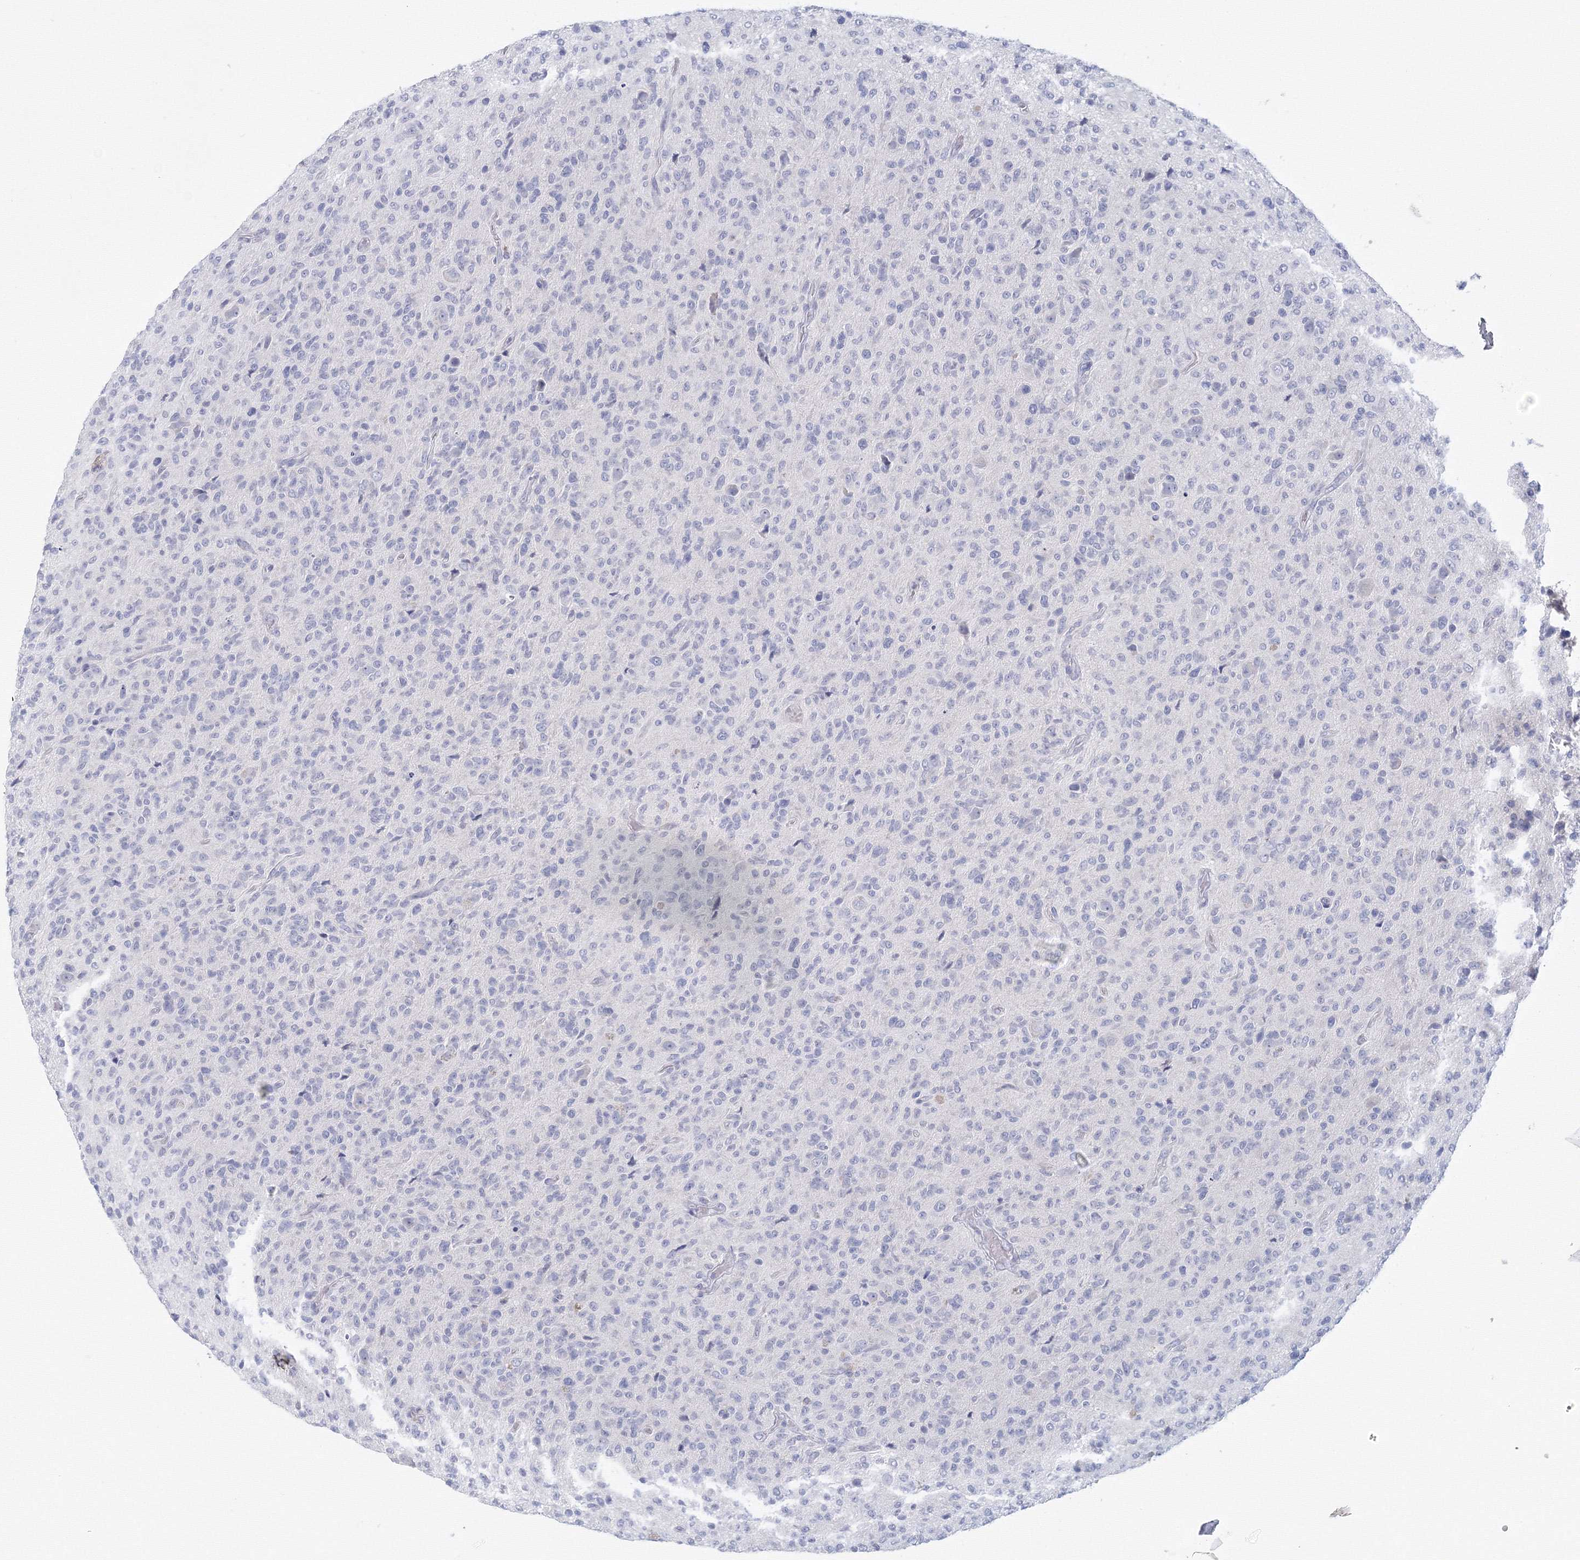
{"staining": {"intensity": "negative", "quantity": "none", "location": "none"}, "tissue": "glioma", "cell_type": "Tumor cells", "image_type": "cancer", "snomed": [{"axis": "morphology", "description": "Glioma, malignant, High grade"}, {"axis": "topography", "description": "Brain"}], "caption": "High power microscopy image of an IHC photomicrograph of glioma, revealing no significant expression in tumor cells.", "gene": "TACC2", "patient": {"sex": "female", "age": 57}}